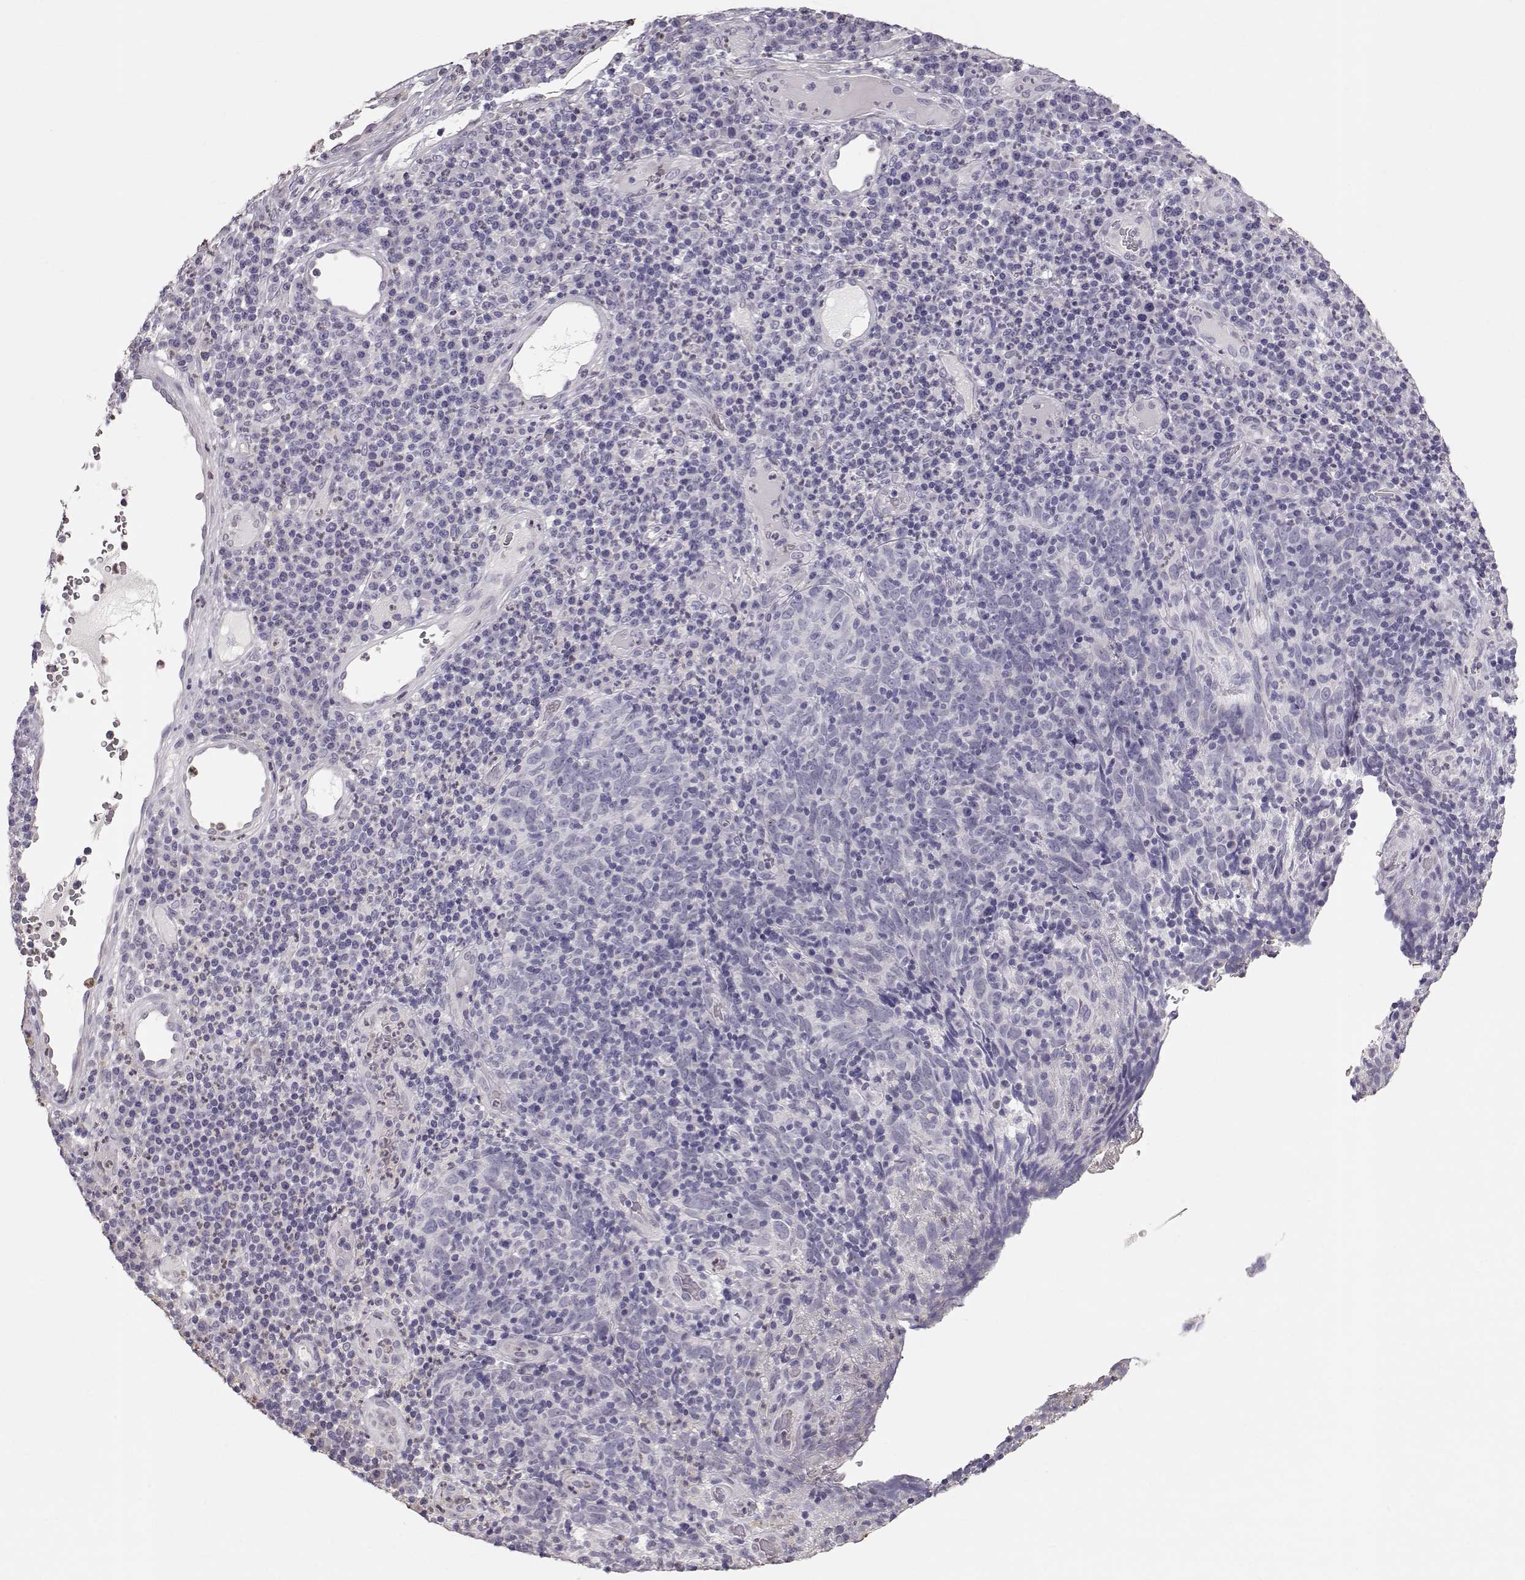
{"staining": {"intensity": "negative", "quantity": "none", "location": "none"}, "tissue": "skin cancer", "cell_type": "Tumor cells", "image_type": "cancer", "snomed": [{"axis": "morphology", "description": "Squamous cell carcinoma, NOS"}, {"axis": "topography", "description": "Skin"}, {"axis": "topography", "description": "Anal"}], "caption": "An IHC photomicrograph of skin cancer is shown. There is no staining in tumor cells of skin cancer.", "gene": "POU1F1", "patient": {"sex": "female", "age": 51}}